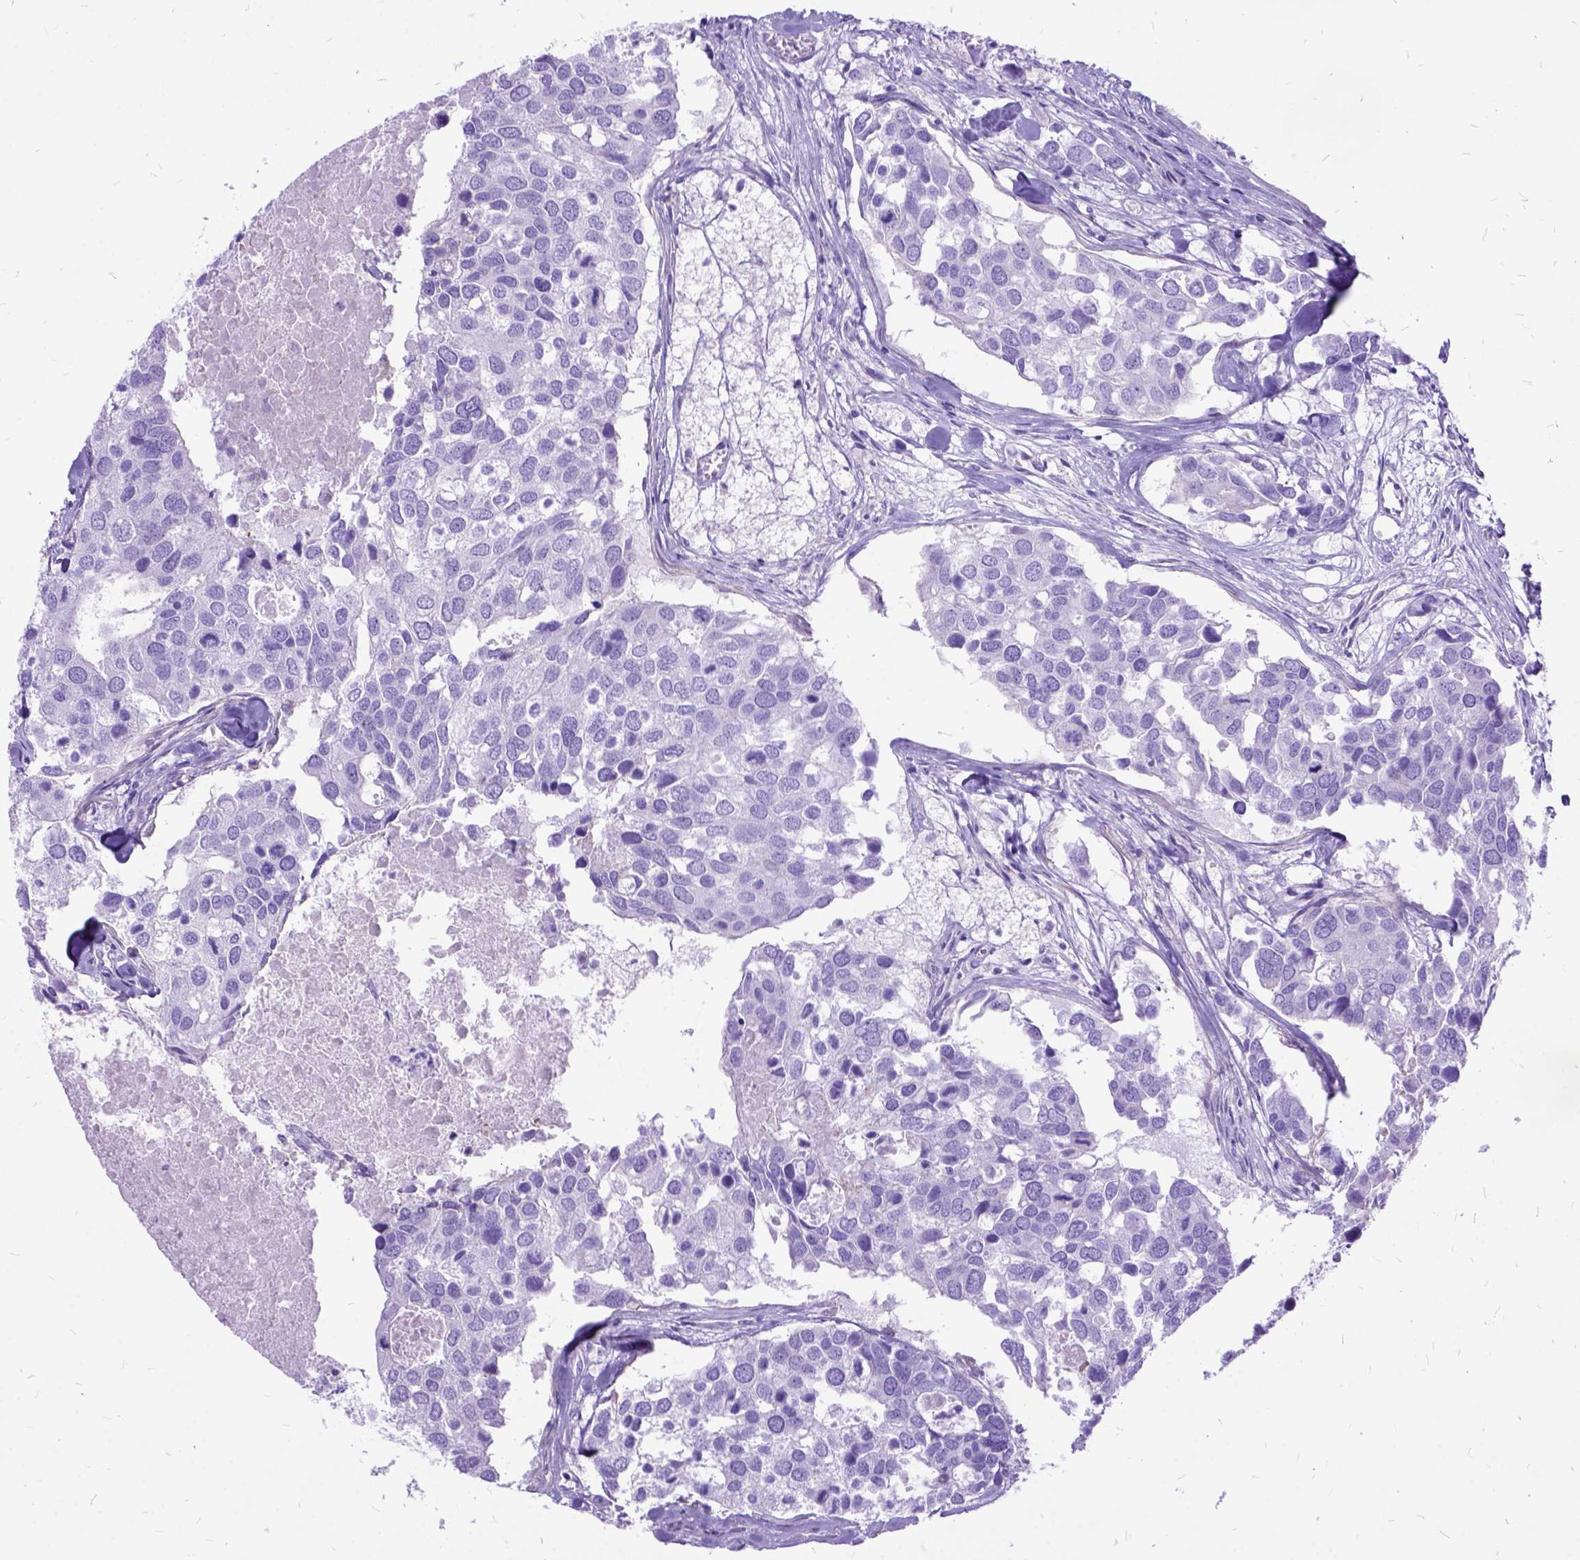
{"staining": {"intensity": "negative", "quantity": "none", "location": "none"}, "tissue": "breast cancer", "cell_type": "Tumor cells", "image_type": "cancer", "snomed": [{"axis": "morphology", "description": "Duct carcinoma"}, {"axis": "topography", "description": "Breast"}], "caption": "This is an IHC micrograph of human breast cancer. There is no expression in tumor cells.", "gene": "ARL9", "patient": {"sex": "female", "age": 83}}